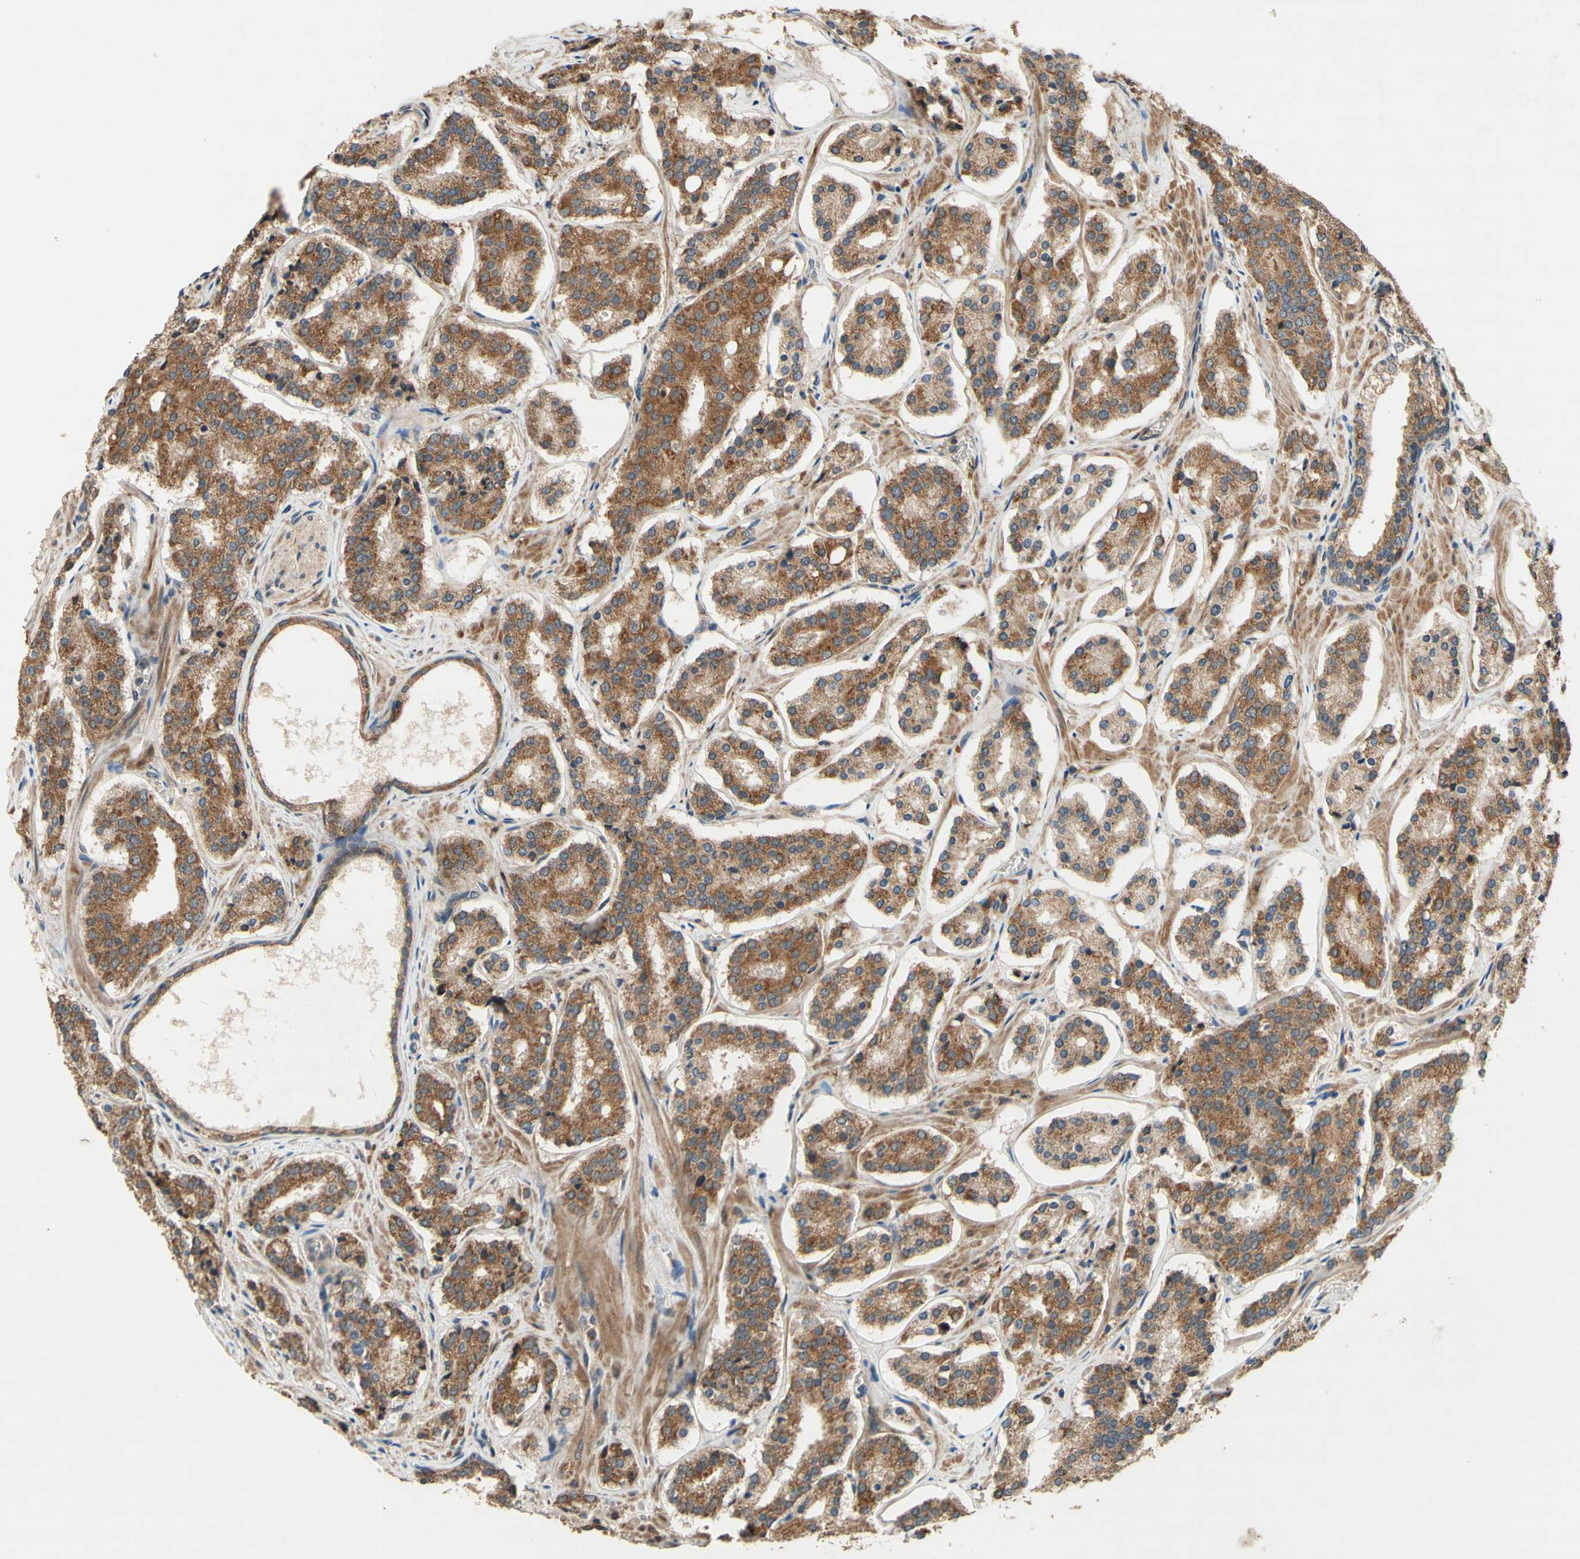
{"staining": {"intensity": "moderate", "quantity": ">75%", "location": "cytoplasmic/membranous"}, "tissue": "prostate cancer", "cell_type": "Tumor cells", "image_type": "cancer", "snomed": [{"axis": "morphology", "description": "Adenocarcinoma, High grade"}, {"axis": "topography", "description": "Prostate"}], "caption": "High-power microscopy captured an immunohistochemistry micrograph of adenocarcinoma (high-grade) (prostate), revealing moderate cytoplasmic/membranous positivity in about >75% of tumor cells.", "gene": "DDOST", "patient": {"sex": "male", "age": 60}}